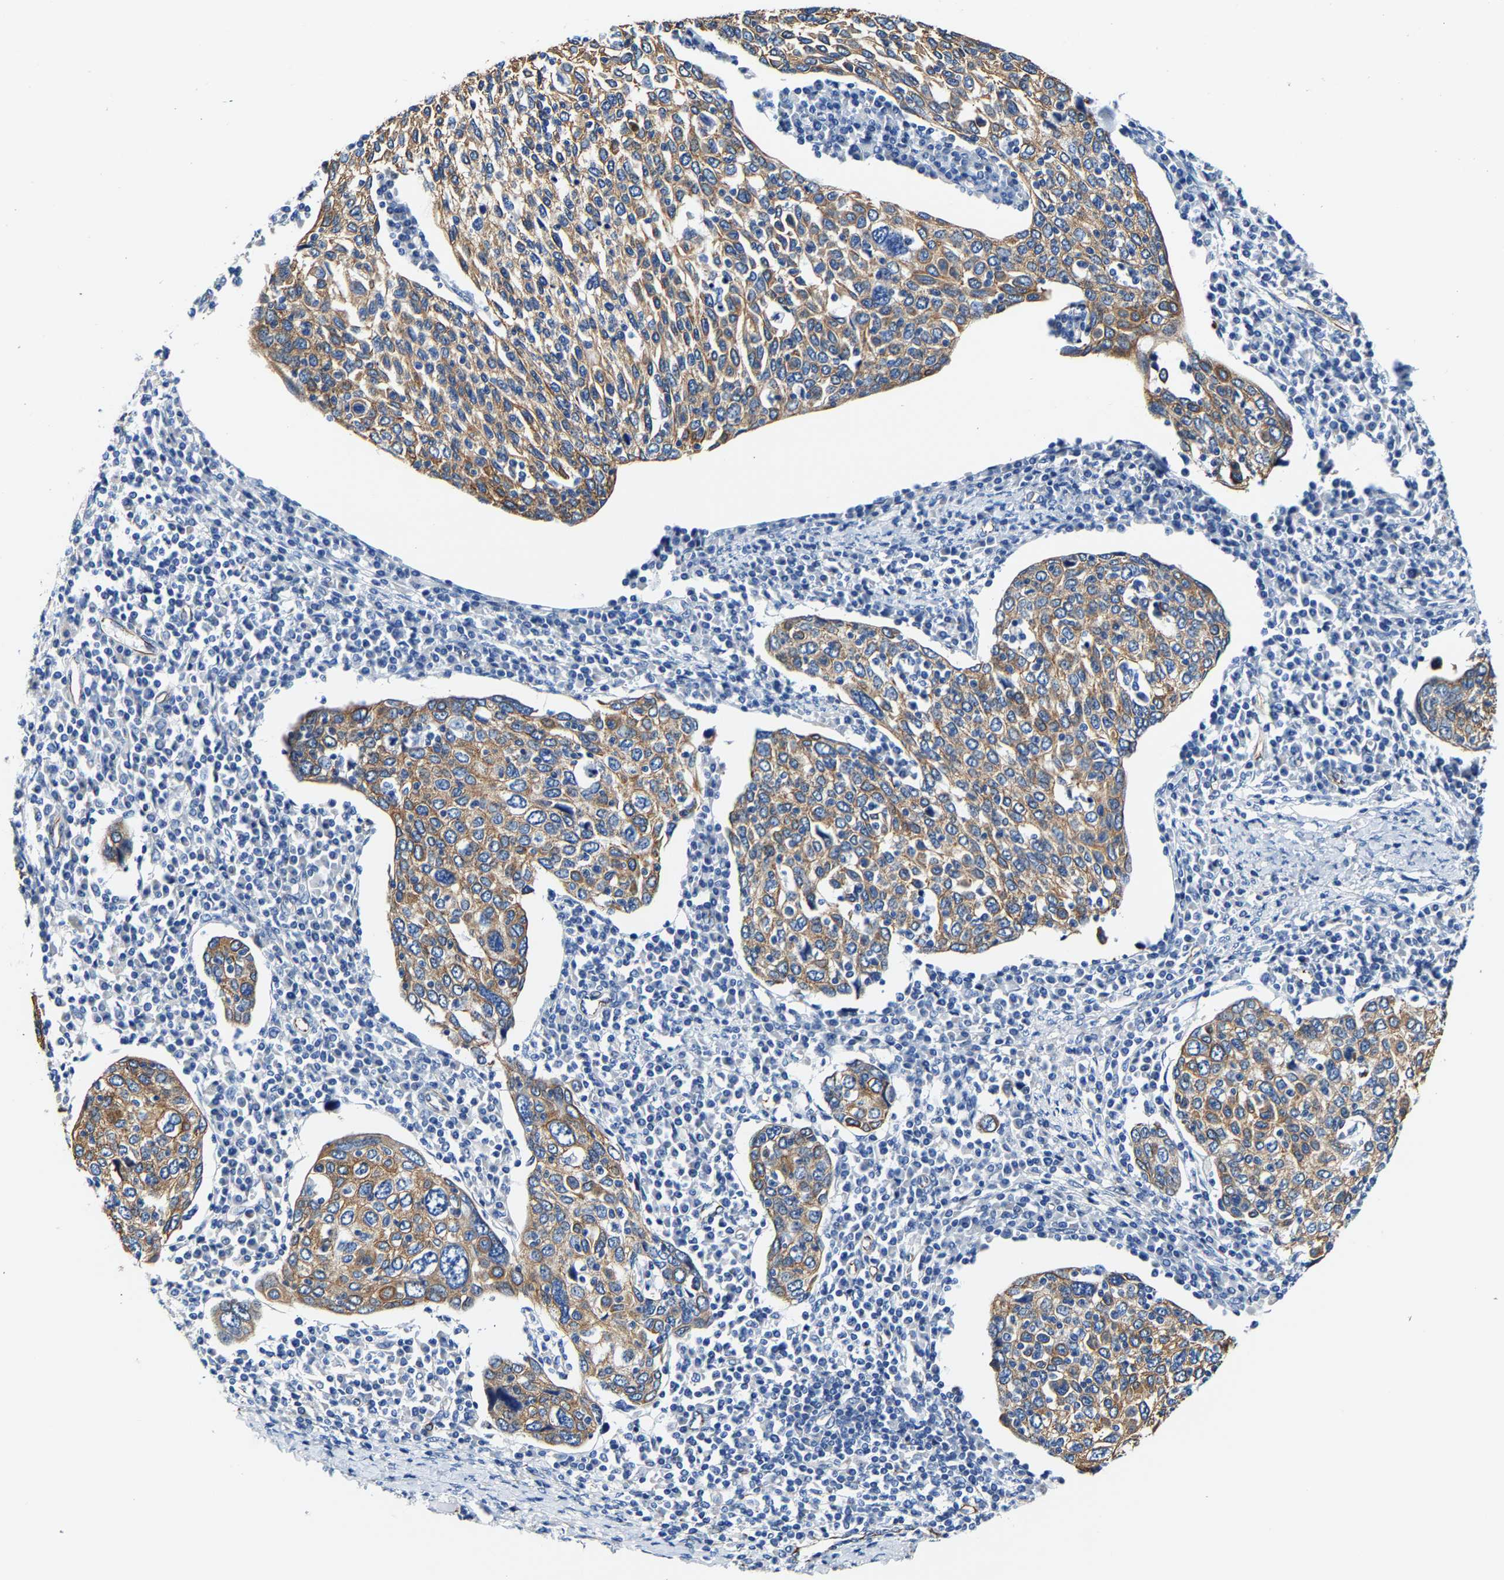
{"staining": {"intensity": "moderate", "quantity": ">75%", "location": "cytoplasmic/membranous"}, "tissue": "cervical cancer", "cell_type": "Tumor cells", "image_type": "cancer", "snomed": [{"axis": "morphology", "description": "Squamous cell carcinoma, NOS"}, {"axis": "topography", "description": "Cervix"}], "caption": "Protein expression by immunohistochemistry (IHC) shows moderate cytoplasmic/membranous expression in approximately >75% of tumor cells in cervical squamous cell carcinoma. The staining is performed using DAB (3,3'-diaminobenzidine) brown chromogen to label protein expression. The nuclei are counter-stained blue using hematoxylin.", "gene": "MMEL1", "patient": {"sex": "female", "age": 40}}